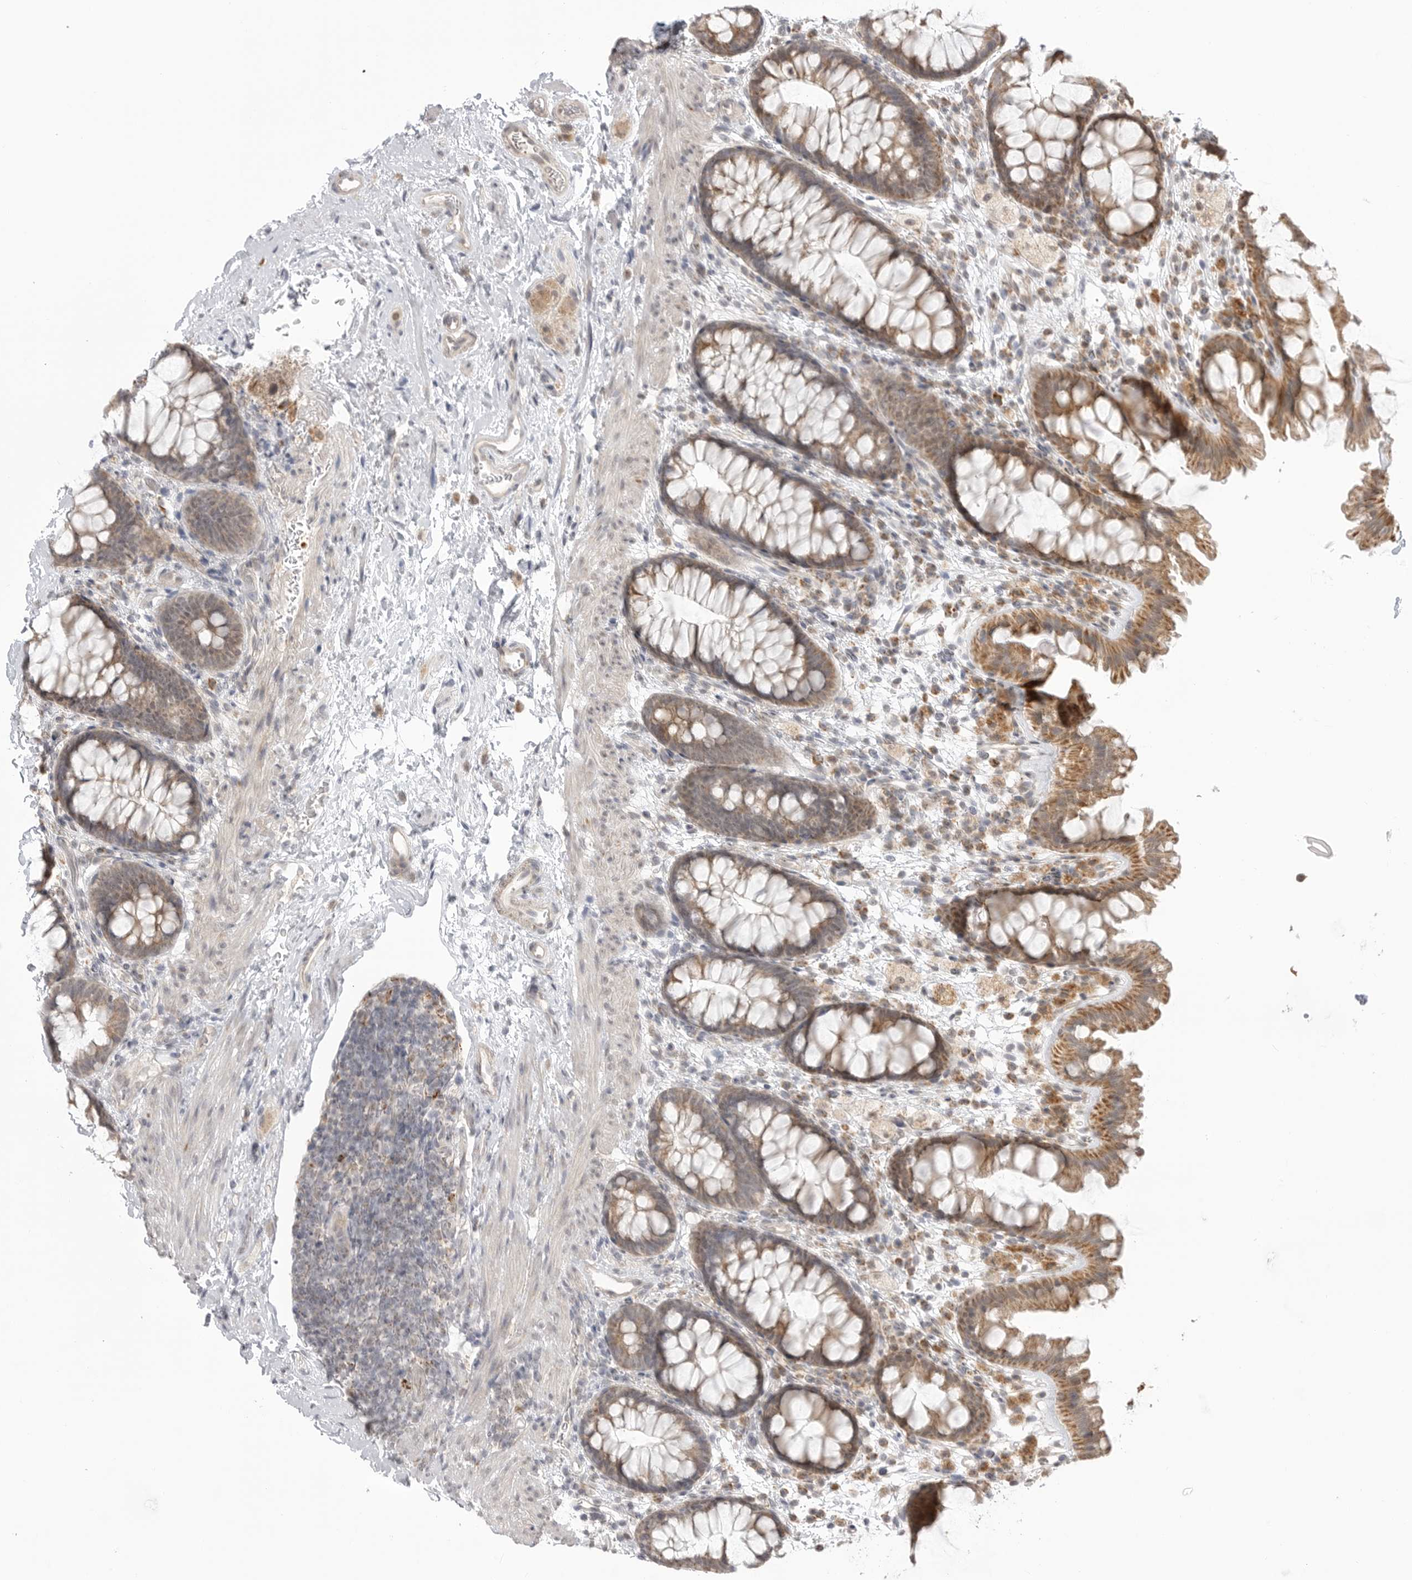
{"staining": {"intensity": "weak", "quantity": ">75%", "location": "cytoplasmic/membranous"}, "tissue": "colon", "cell_type": "Endothelial cells", "image_type": "normal", "snomed": [{"axis": "morphology", "description": "Normal tissue, NOS"}, {"axis": "topography", "description": "Colon"}], "caption": "A low amount of weak cytoplasmic/membranous staining is identified in about >75% of endothelial cells in normal colon. (Stains: DAB in brown, nuclei in blue, Microscopy: brightfield microscopy at high magnification).", "gene": "KALRN", "patient": {"sex": "female", "age": 62}}